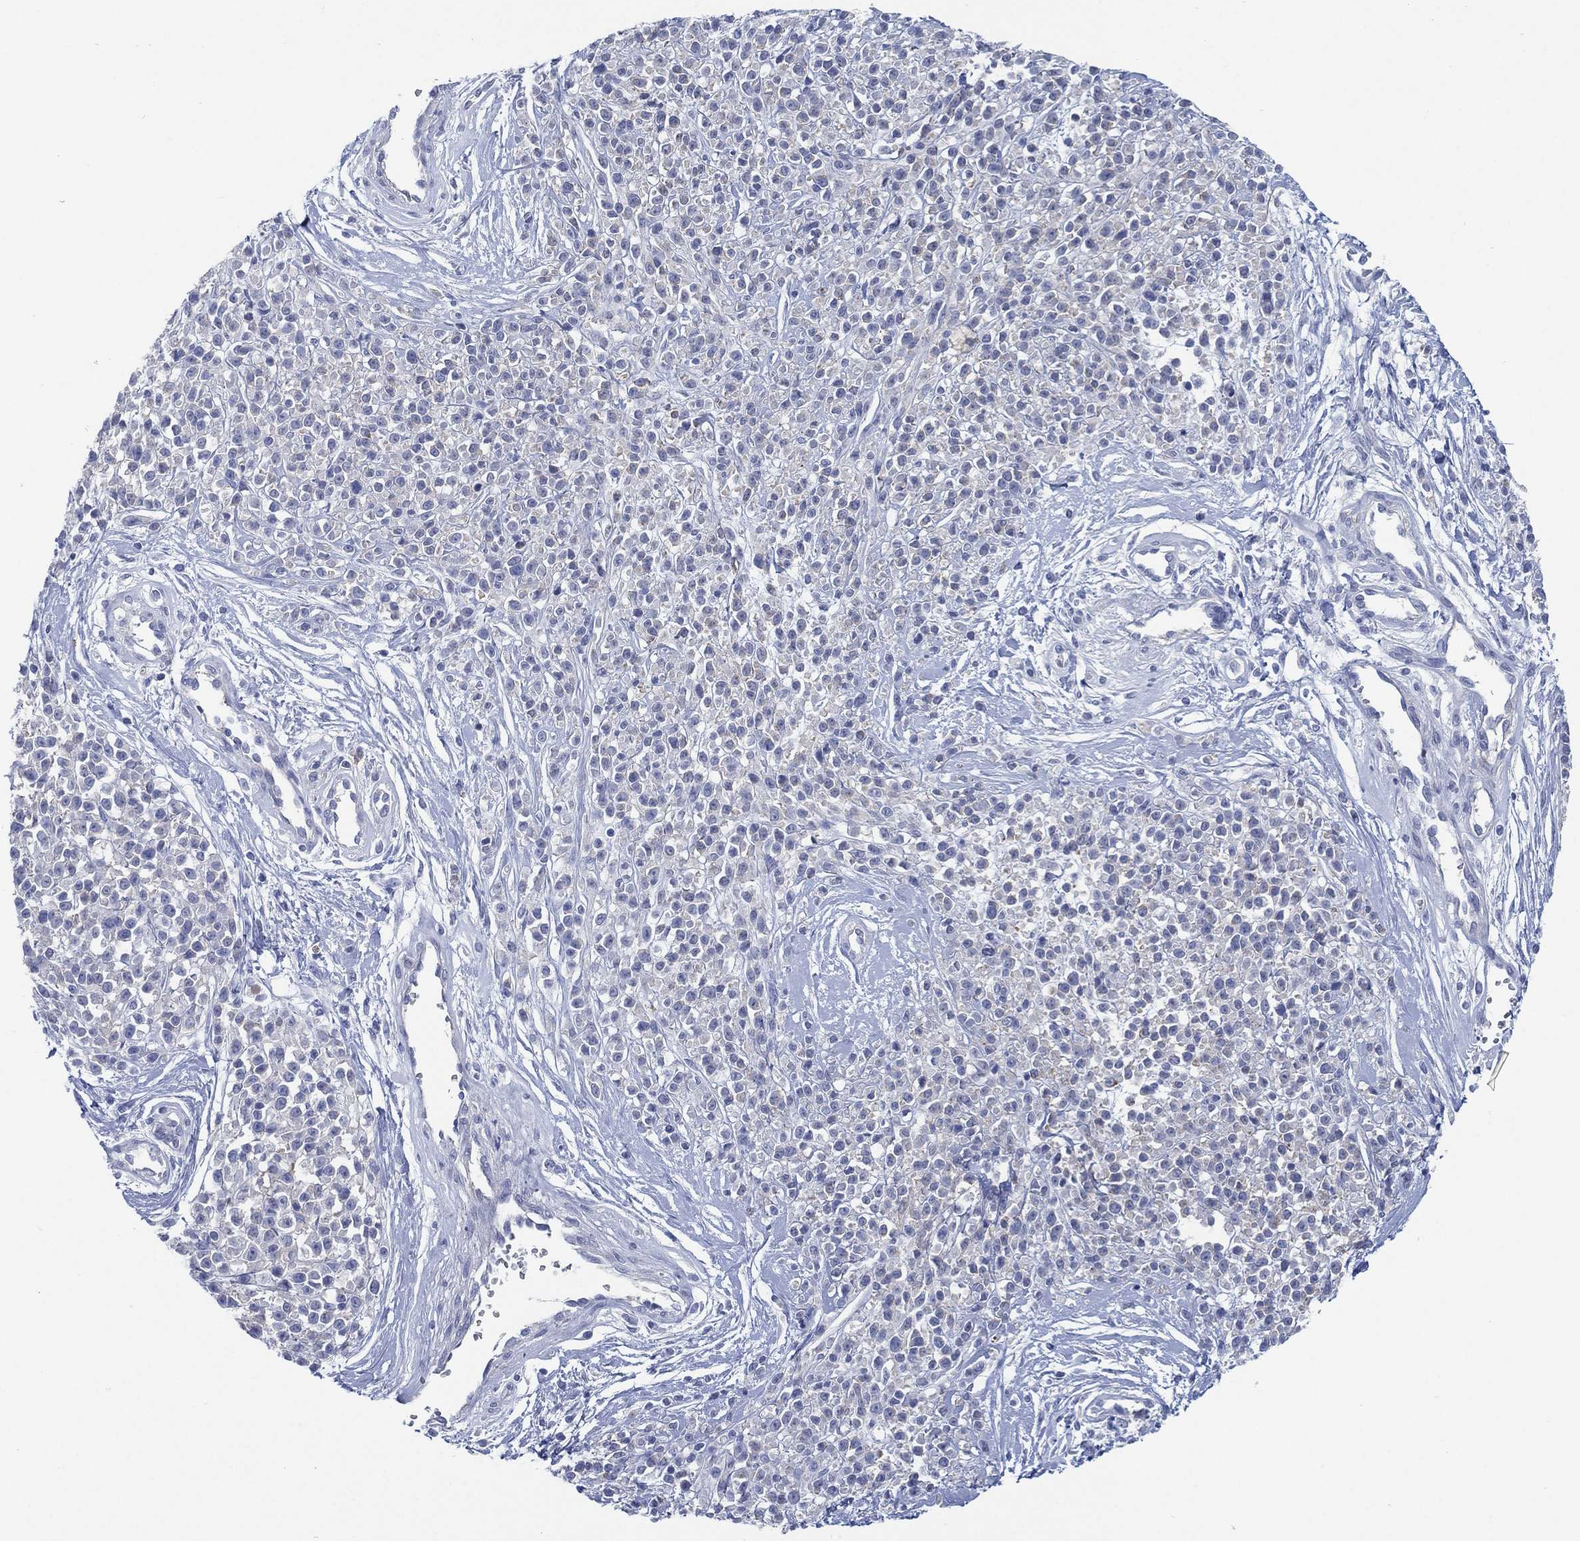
{"staining": {"intensity": "negative", "quantity": "none", "location": "none"}, "tissue": "melanoma", "cell_type": "Tumor cells", "image_type": "cancer", "snomed": [{"axis": "morphology", "description": "Malignant melanoma, NOS"}, {"axis": "topography", "description": "Skin"}, {"axis": "topography", "description": "Skin of trunk"}], "caption": "Immunohistochemistry photomicrograph of human melanoma stained for a protein (brown), which exhibits no positivity in tumor cells. Brightfield microscopy of immunohistochemistry stained with DAB (brown) and hematoxylin (blue), captured at high magnification.", "gene": "C5orf46", "patient": {"sex": "male", "age": 74}}